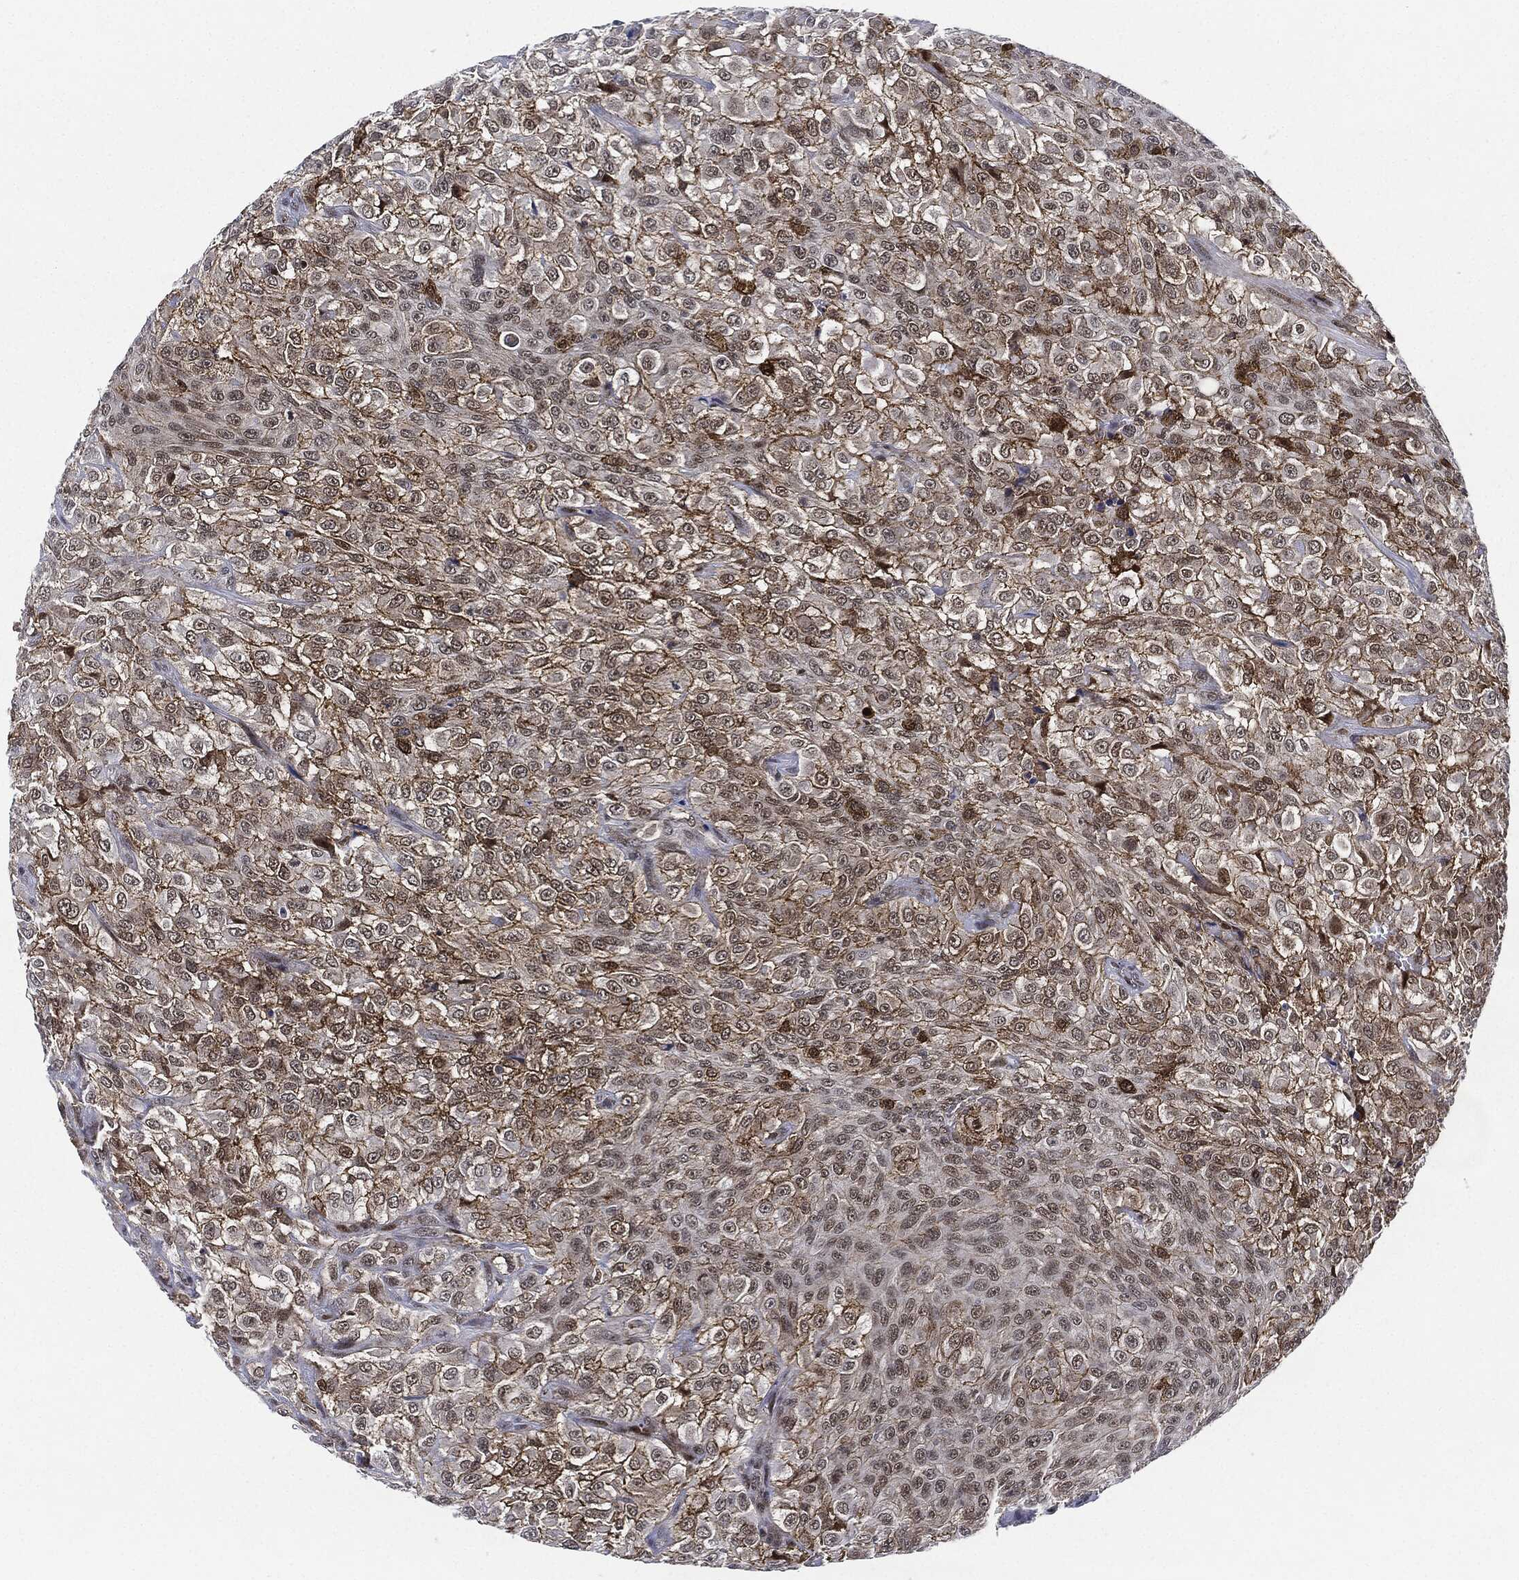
{"staining": {"intensity": "negative", "quantity": "none", "location": "none"}, "tissue": "urothelial cancer", "cell_type": "Tumor cells", "image_type": "cancer", "snomed": [{"axis": "morphology", "description": "Urothelial carcinoma, High grade"}, {"axis": "topography", "description": "Urinary bladder"}], "caption": "Immunohistochemistry (IHC) photomicrograph of human urothelial cancer stained for a protein (brown), which exhibits no expression in tumor cells.", "gene": "NANOS3", "patient": {"sex": "male", "age": 56}}